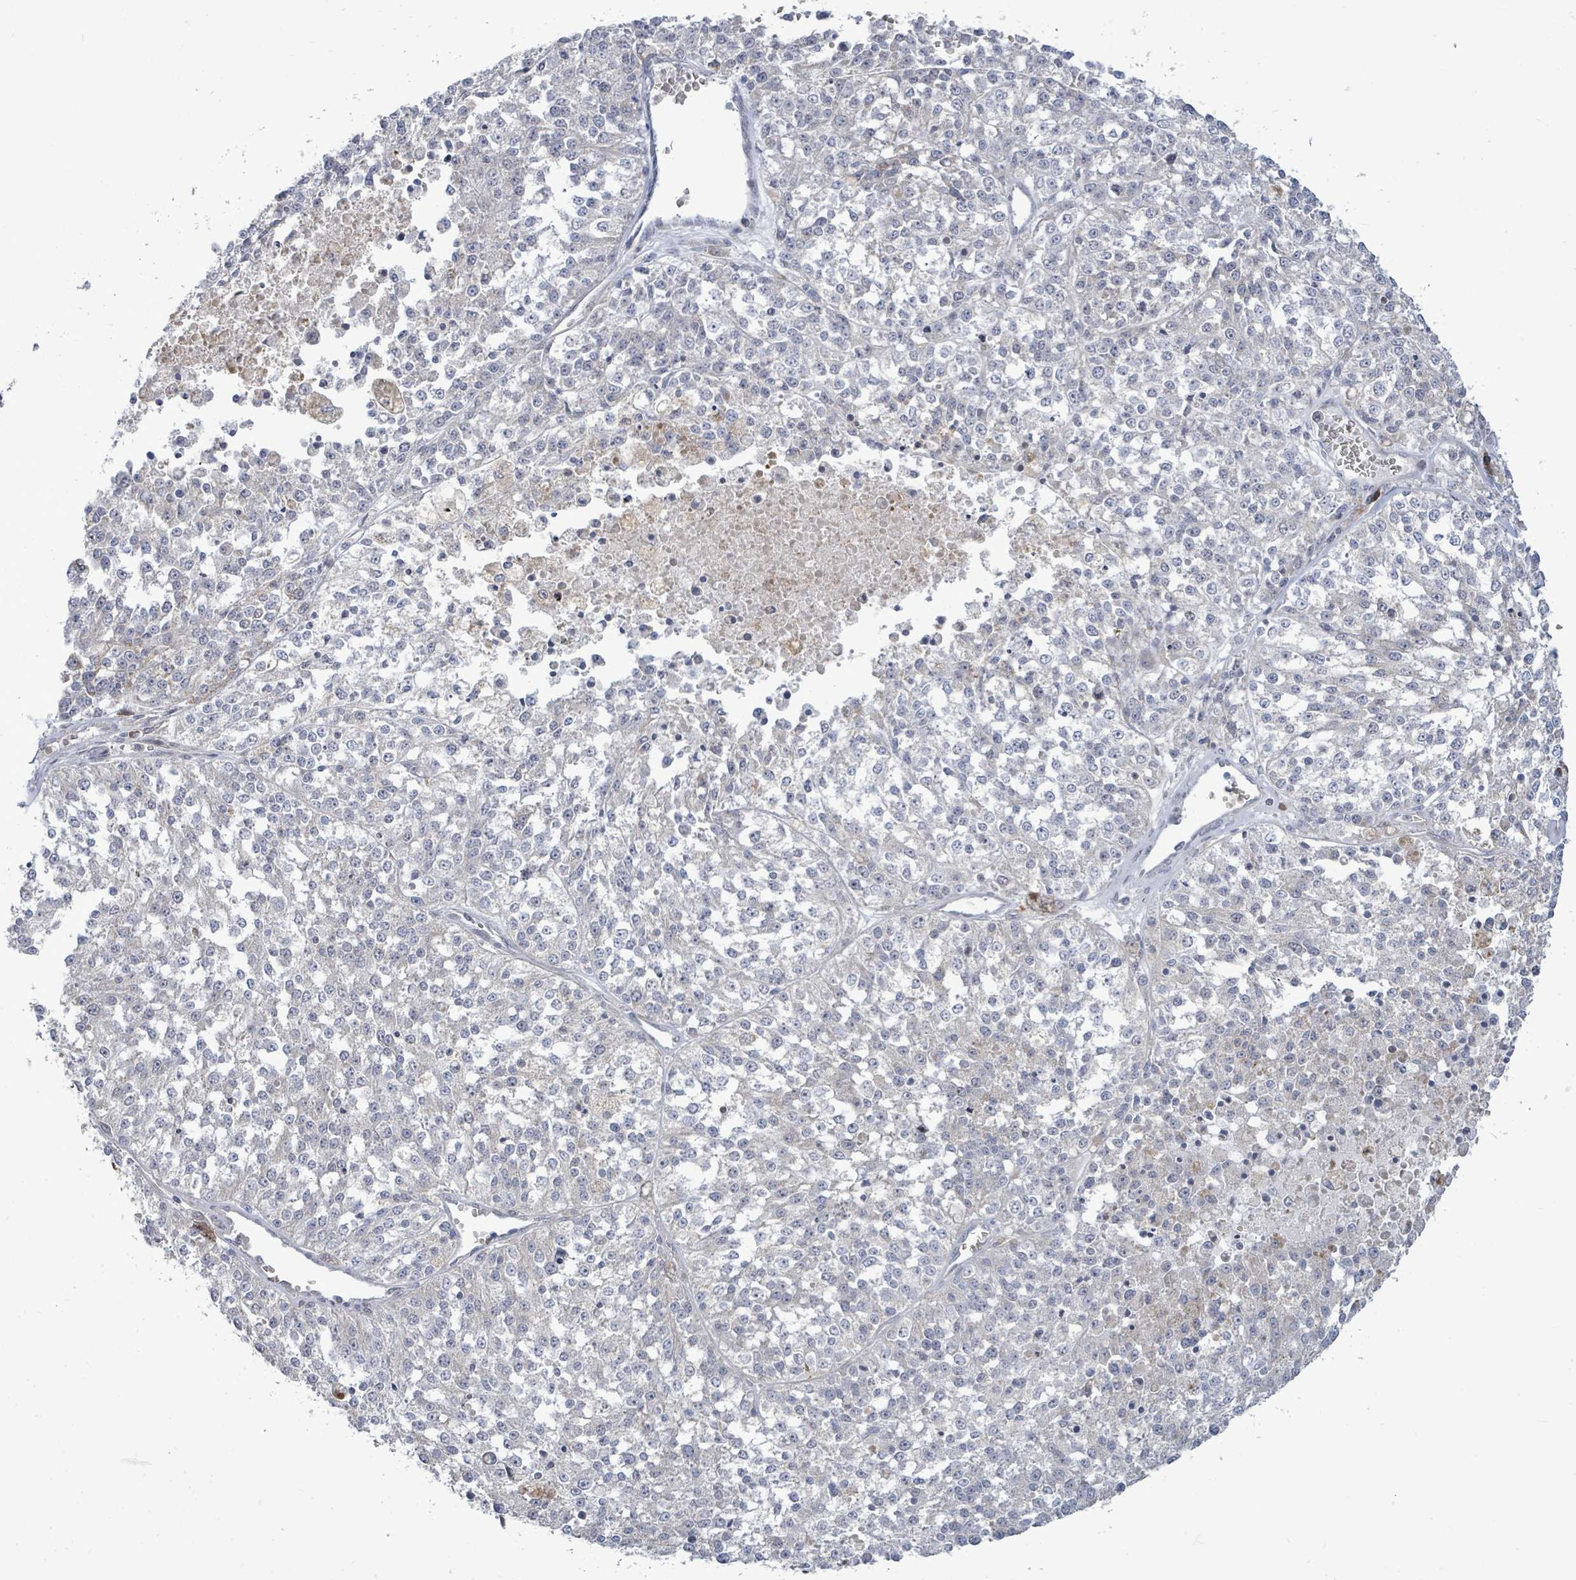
{"staining": {"intensity": "negative", "quantity": "none", "location": "none"}, "tissue": "melanoma", "cell_type": "Tumor cells", "image_type": "cancer", "snomed": [{"axis": "morphology", "description": "Malignant melanoma, NOS"}, {"axis": "topography", "description": "Skin"}], "caption": "An immunohistochemistry (IHC) photomicrograph of malignant melanoma is shown. There is no staining in tumor cells of malignant melanoma. (DAB immunohistochemistry with hematoxylin counter stain).", "gene": "SAR1A", "patient": {"sex": "female", "age": 64}}